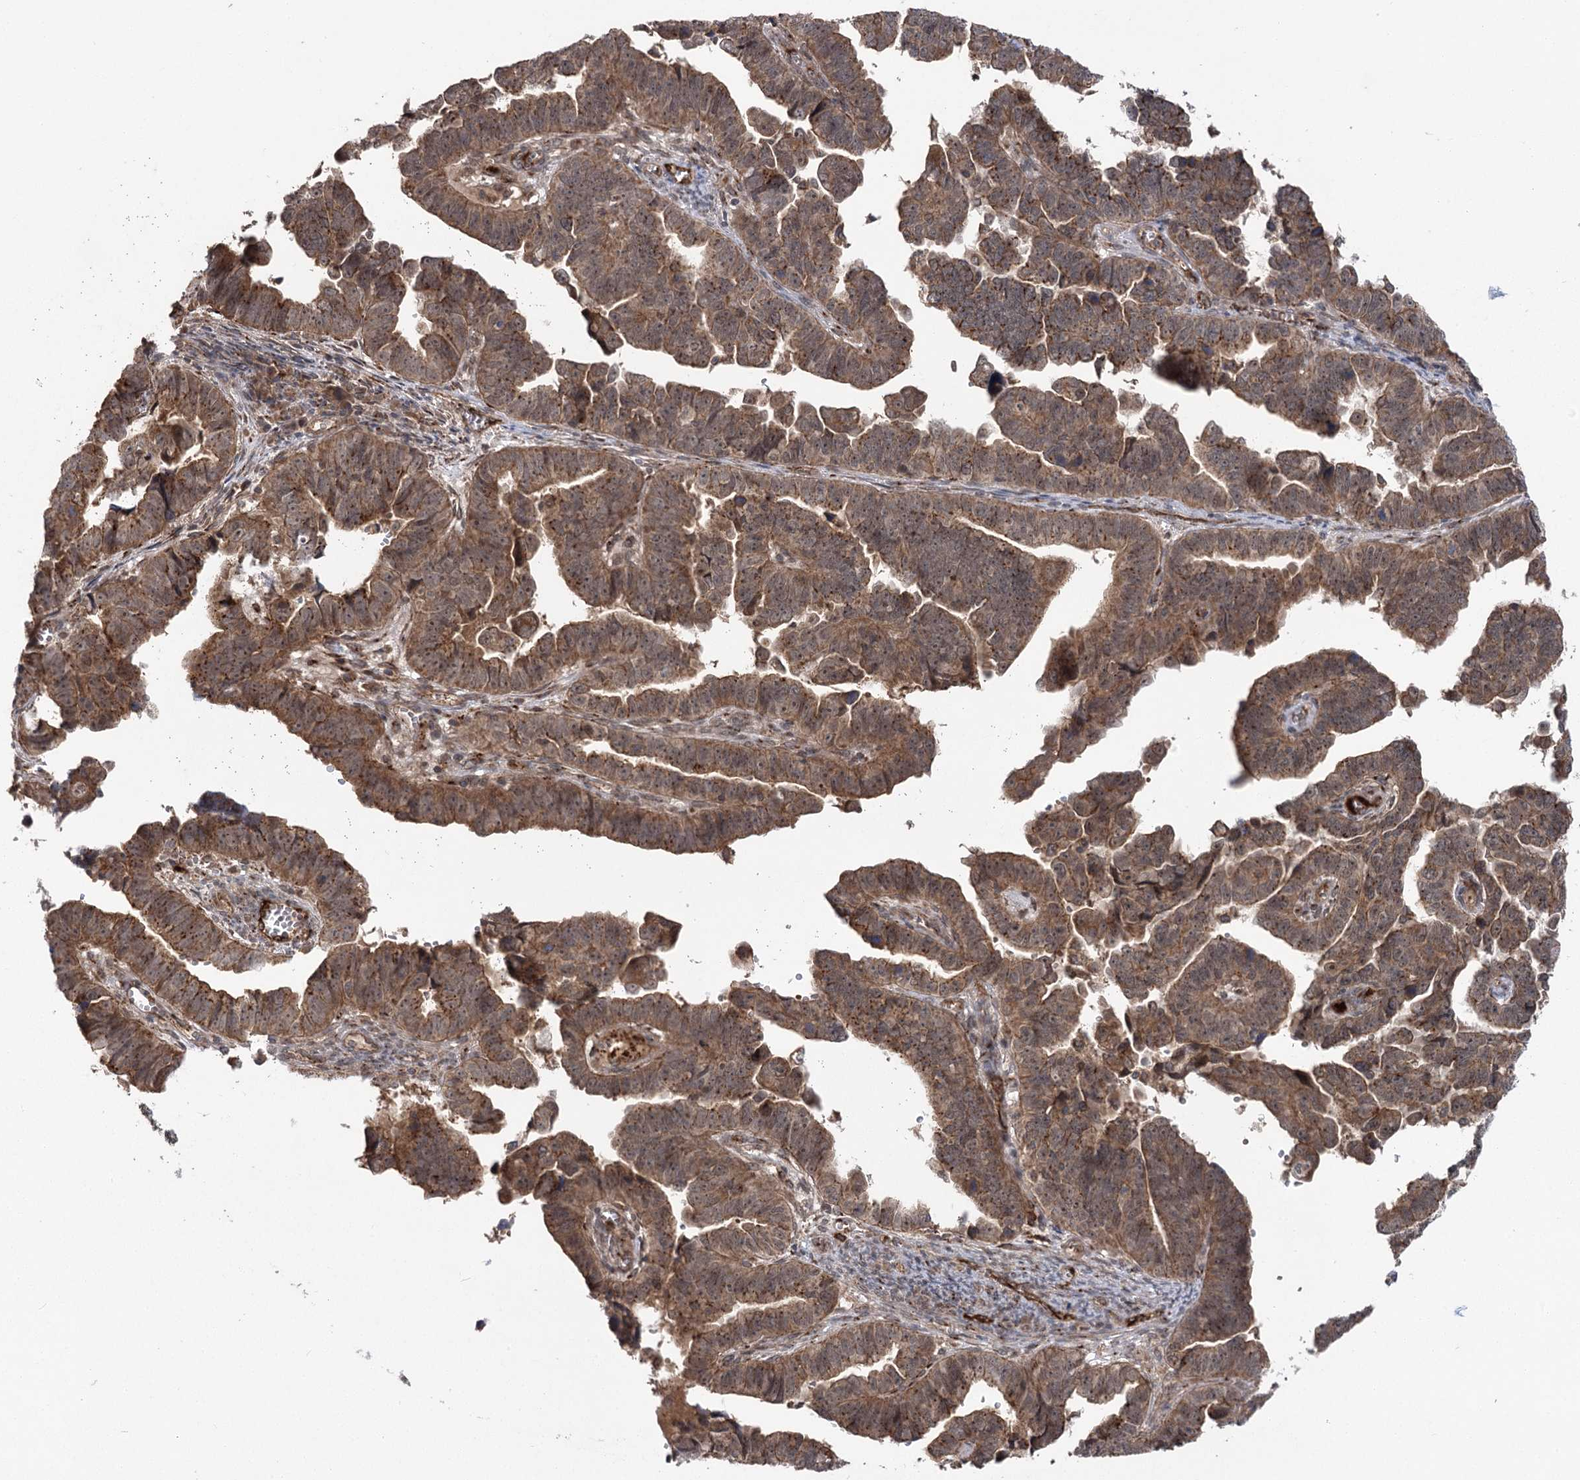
{"staining": {"intensity": "moderate", "quantity": ">75%", "location": "cytoplasmic/membranous,nuclear"}, "tissue": "endometrial cancer", "cell_type": "Tumor cells", "image_type": "cancer", "snomed": [{"axis": "morphology", "description": "Adenocarcinoma, NOS"}, {"axis": "topography", "description": "Endometrium"}], "caption": "Immunohistochemistry (IHC) micrograph of human adenocarcinoma (endometrial) stained for a protein (brown), which demonstrates medium levels of moderate cytoplasmic/membranous and nuclear staining in about >75% of tumor cells.", "gene": "CARD19", "patient": {"sex": "female", "age": 75}}